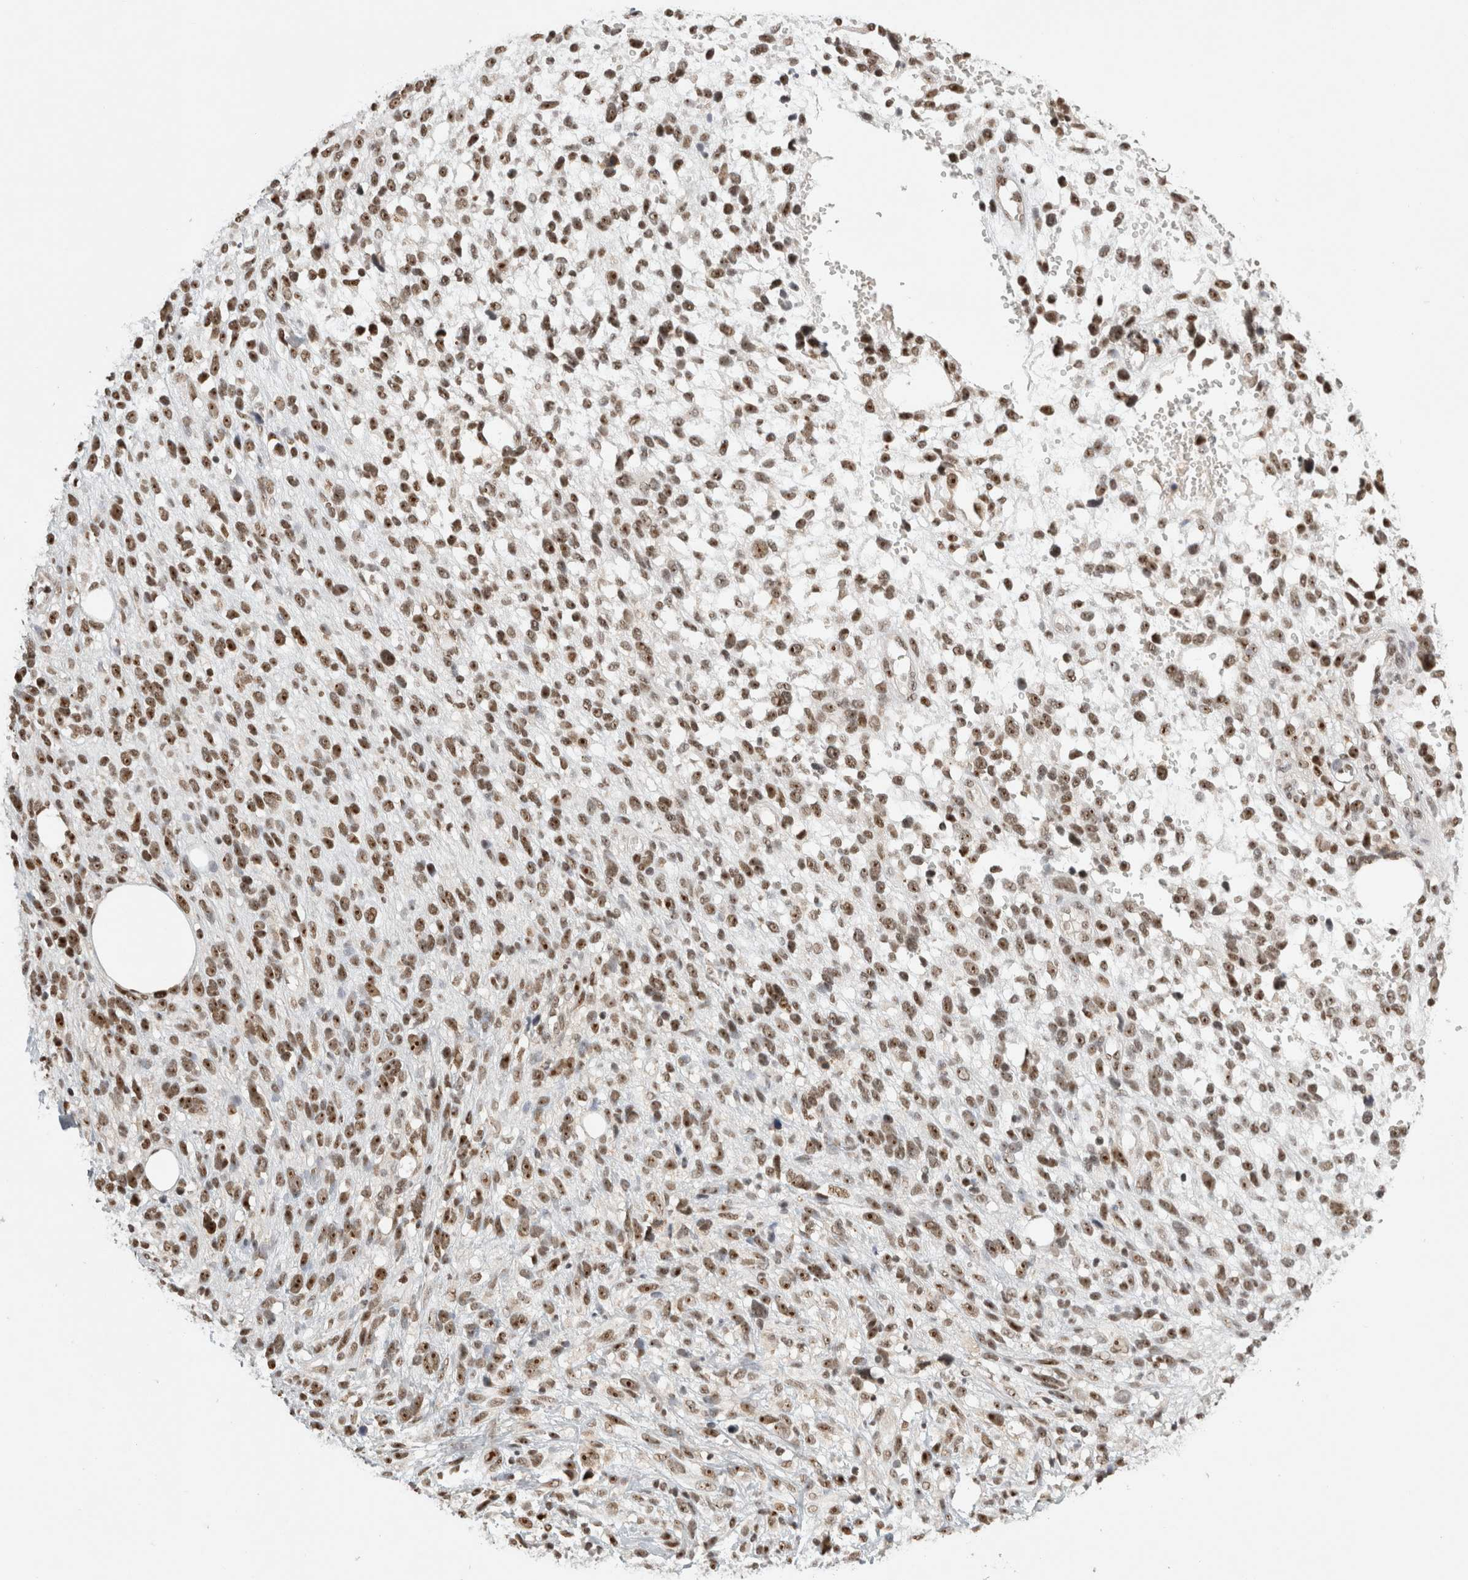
{"staining": {"intensity": "moderate", "quantity": ">75%", "location": "nuclear"}, "tissue": "melanoma", "cell_type": "Tumor cells", "image_type": "cancer", "snomed": [{"axis": "morphology", "description": "Malignant melanoma, NOS"}, {"axis": "topography", "description": "Skin"}], "caption": "Protein staining reveals moderate nuclear expression in about >75% of tumor cells in melanoma. (brown staining indicates protein expression, while blue staining denotes nuclei).", "gene": "EBNA1BP2", "patient": {"sex": "female", "age": 55}}